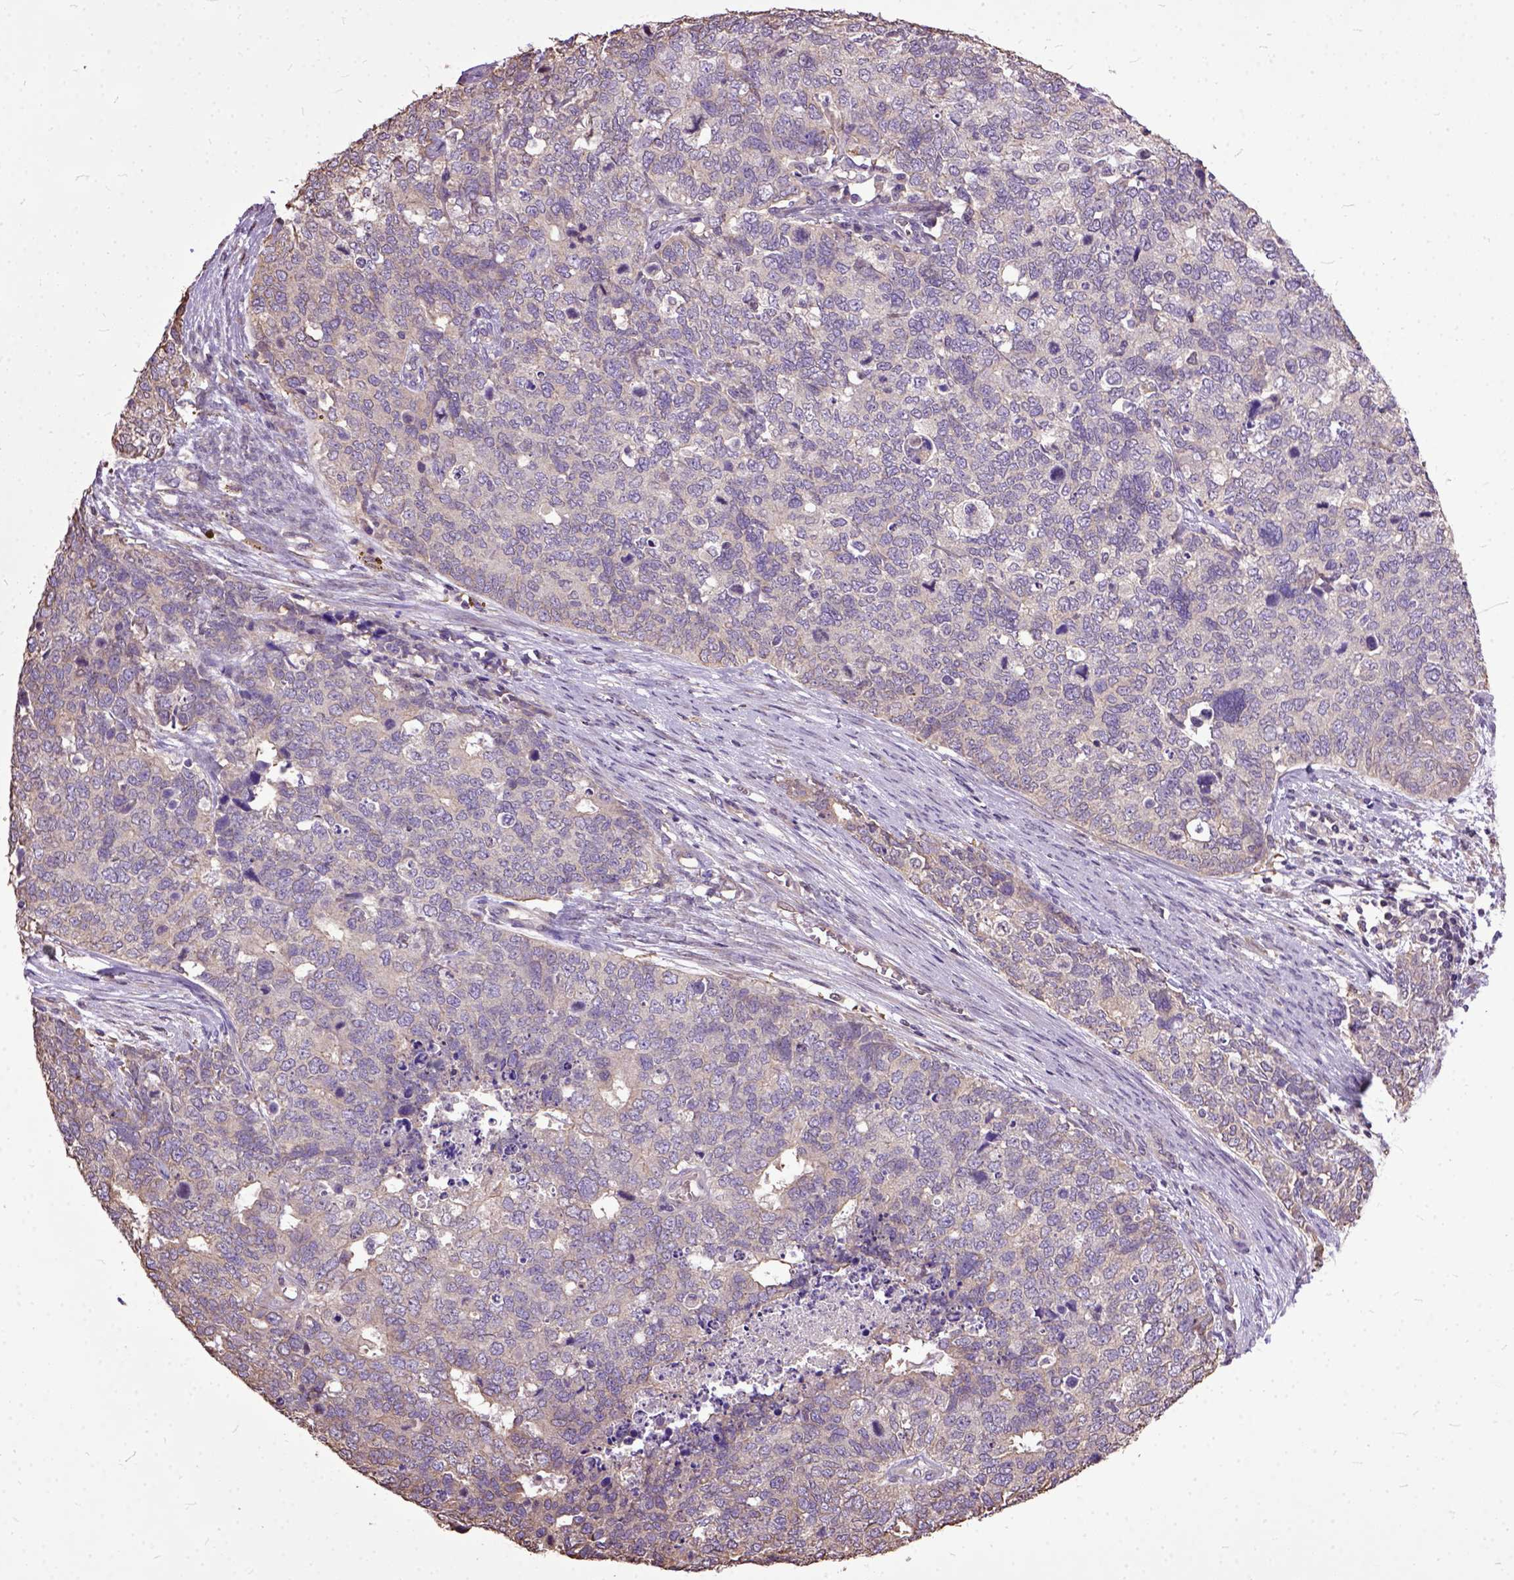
{"staining": {"intensity": "negative", "quantity": "none", "location": "none"}, "tissue": "cervical cancer", "cell_type": "Tumor cells", "image_type": "cancer", "snomed": [{"axis": "morphology", "description": "Squamous cell carcinoma, NOS"}, {"axis": "topography", "description": "Cervix"}], "caption": "The image reveals no staining of tumor cells in squamous cell carcinoma (cervical).", "gene": "AREG", "patient": {"sex": "female", "age": 63}}